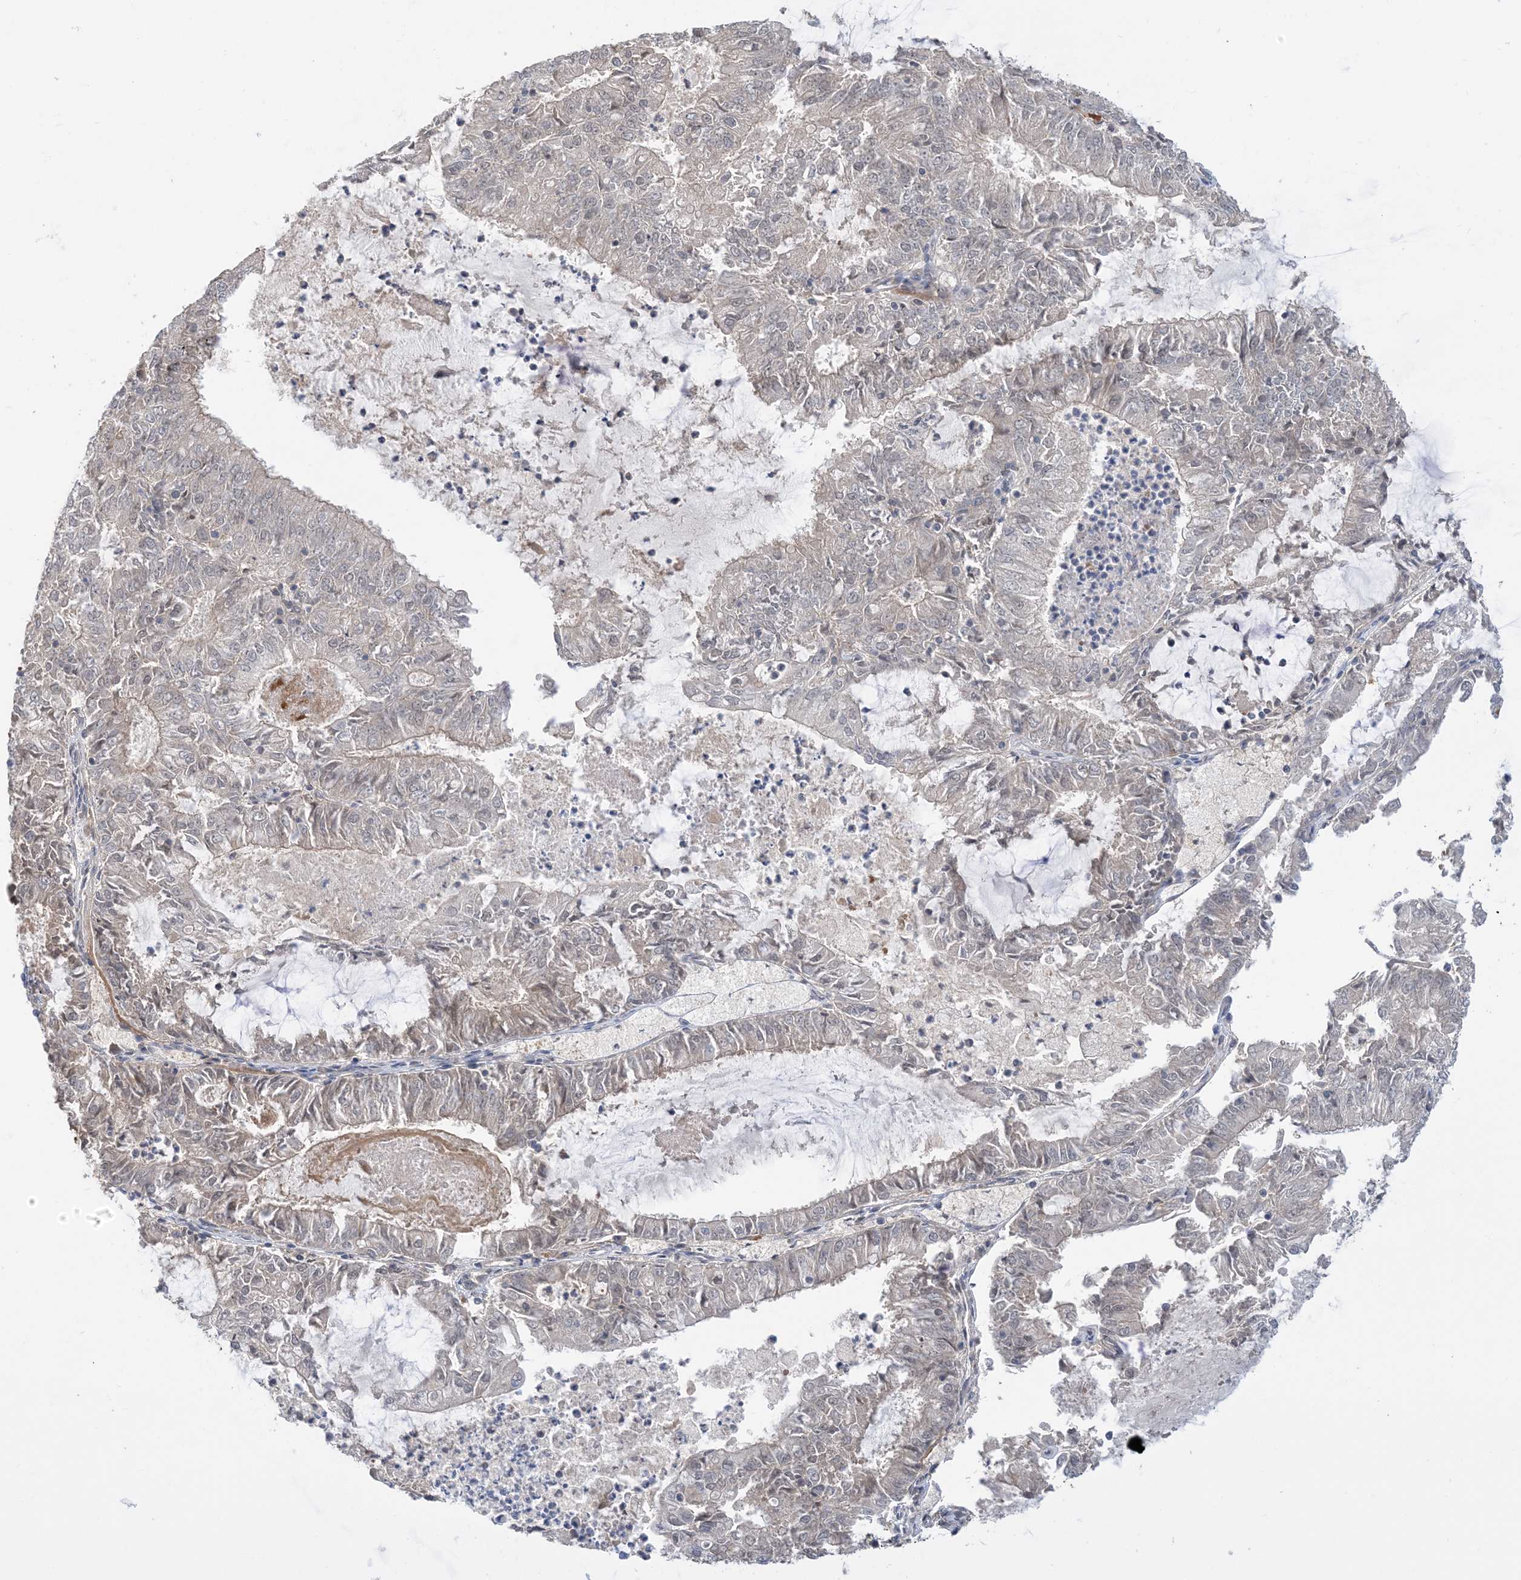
{"staining": {"intensity": "weak", "quantity": "<25%", "location": "cytoplasmic/membranous"}, "tissue": "endometrial cancer", "cell_type": "Tumor cells", "image_type": "cancer", "snomed": [{"axis": "morphology", "description": "Adenocarcinoma, NOS"}, {"axis": "topography", "description": "Endometrium"}], "caption": "DAB (3,3'-diaminobenzidine) immunohistochemical staining of human adenocarcinoma (endometrial) shows no significant expression in tumor cells. (Stains: DAB immunohistochemistry (IHC) with hematoxylin counter stain, Microscopy: brightfield microscopy at high magnification).", "gene": "WDR26", "patient": {"sex": "female", "age": 57}}